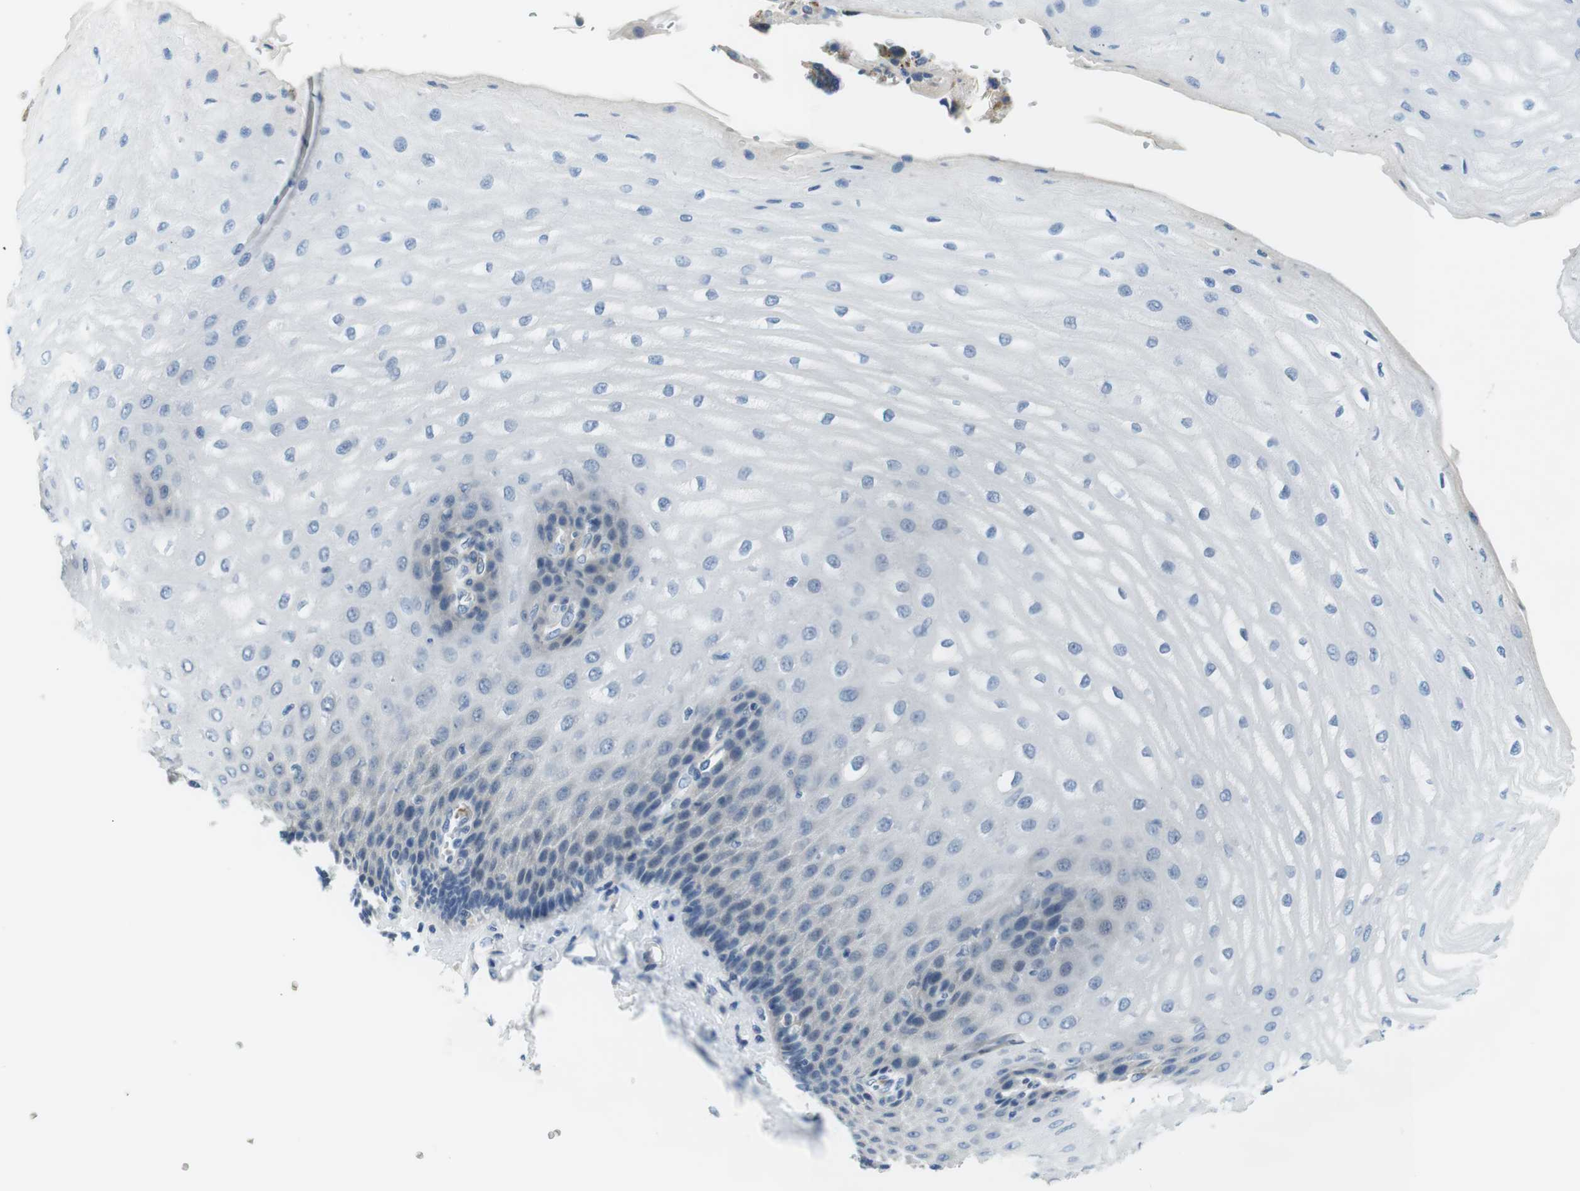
{"staining": {"intensity": "negative", "quantity": "none", "location": "none"}, "tissue": "esophagus", "cell_type": "Squamous epithelial cells", "image_type": "normal", "snomed": [{"axis": "morphology", "description": "Normal tissue, NOS"}, {"axis": "topography", "description": "Esophagus"}], "caption": "Squamous epithelial cells show no significant protein staining in benign esophagus. Brightfield microscopy of immunohistochemistry (IHC) stained with DAB (brown) and hematoxylin (blue), captured at high magnification.", "gene": "WSCD1", "patient": {"sex": "male", "age": 54}}